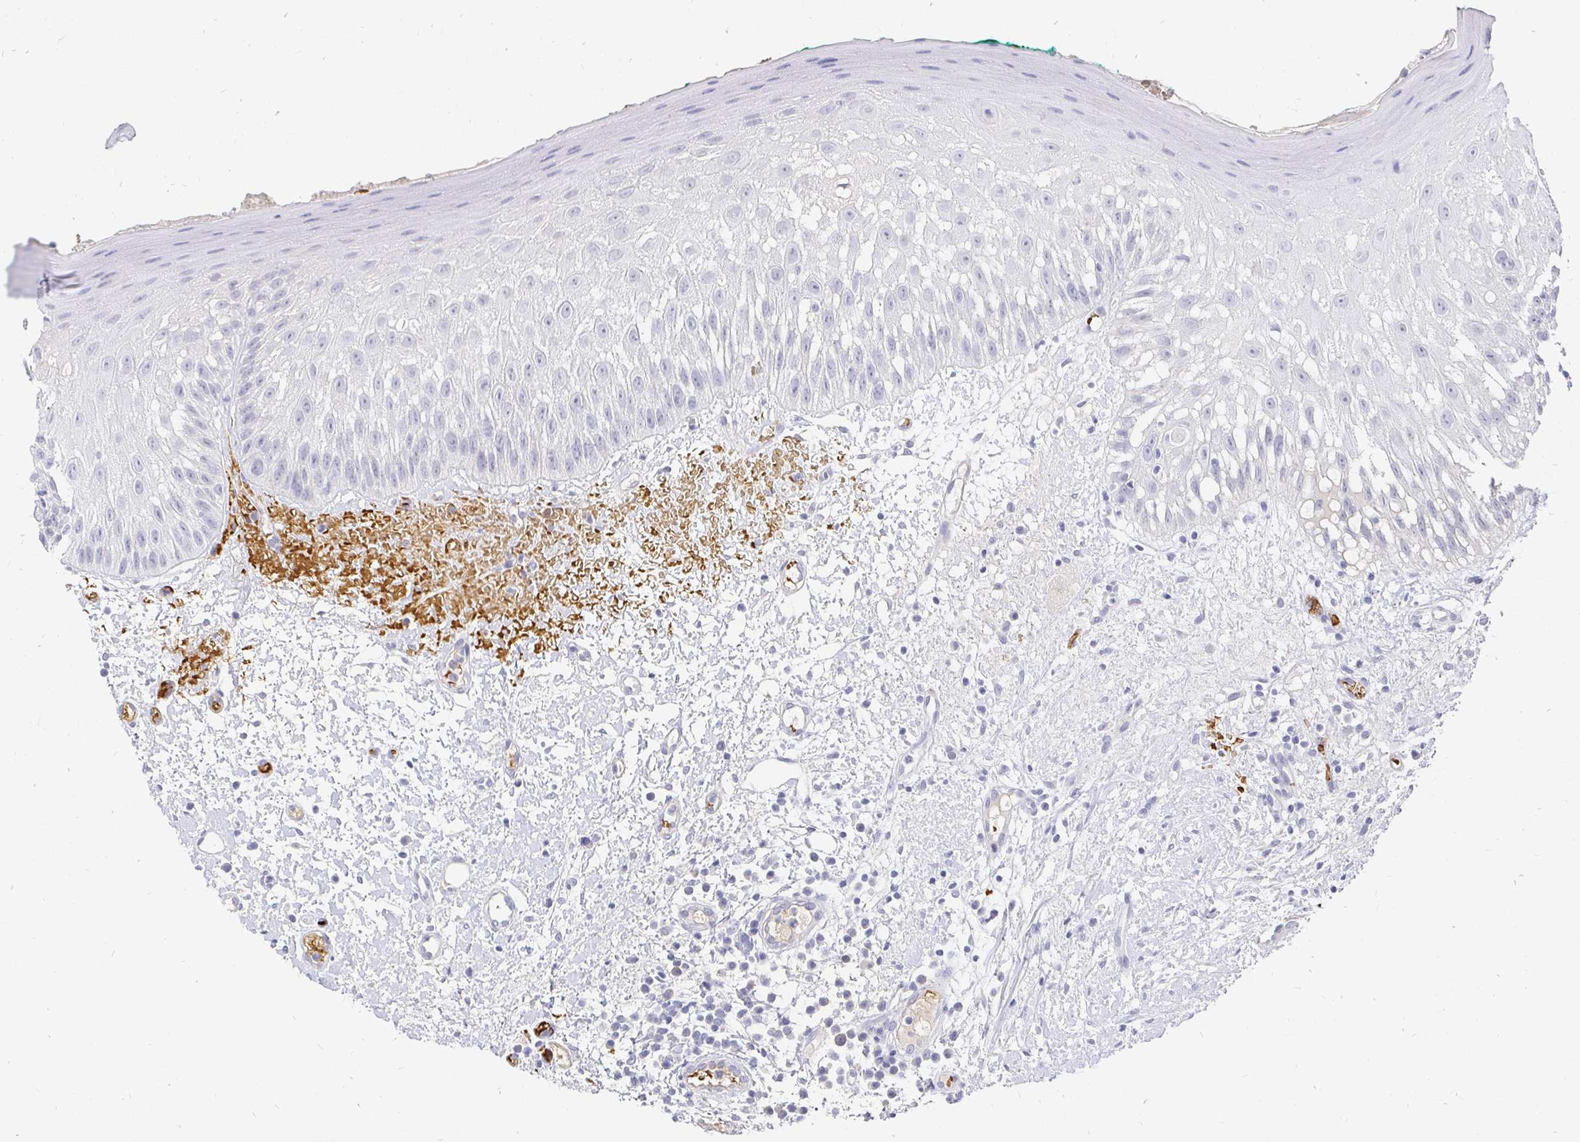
{"staining": {"intensity": "negative", "quantity": "none", "location": "none"}, "tissue": "oral mucosa", "cell_type": "Squamous epithelial cells", "image_type": "normal", "snomed": [{"axis": "morphology", "description": "Normal tissue, NOS"}, {"axis": "topography", "description": "Oral tissue"}, {"axis": "topography", "description": "Tounge, NOS"}], "caption": "Oral mucosa stained for a protein using immunohistochemistry reveals no expression squamous epithelial cells.", "gene": "FGF21", "patient": {"sex": "male", "age": 83}}